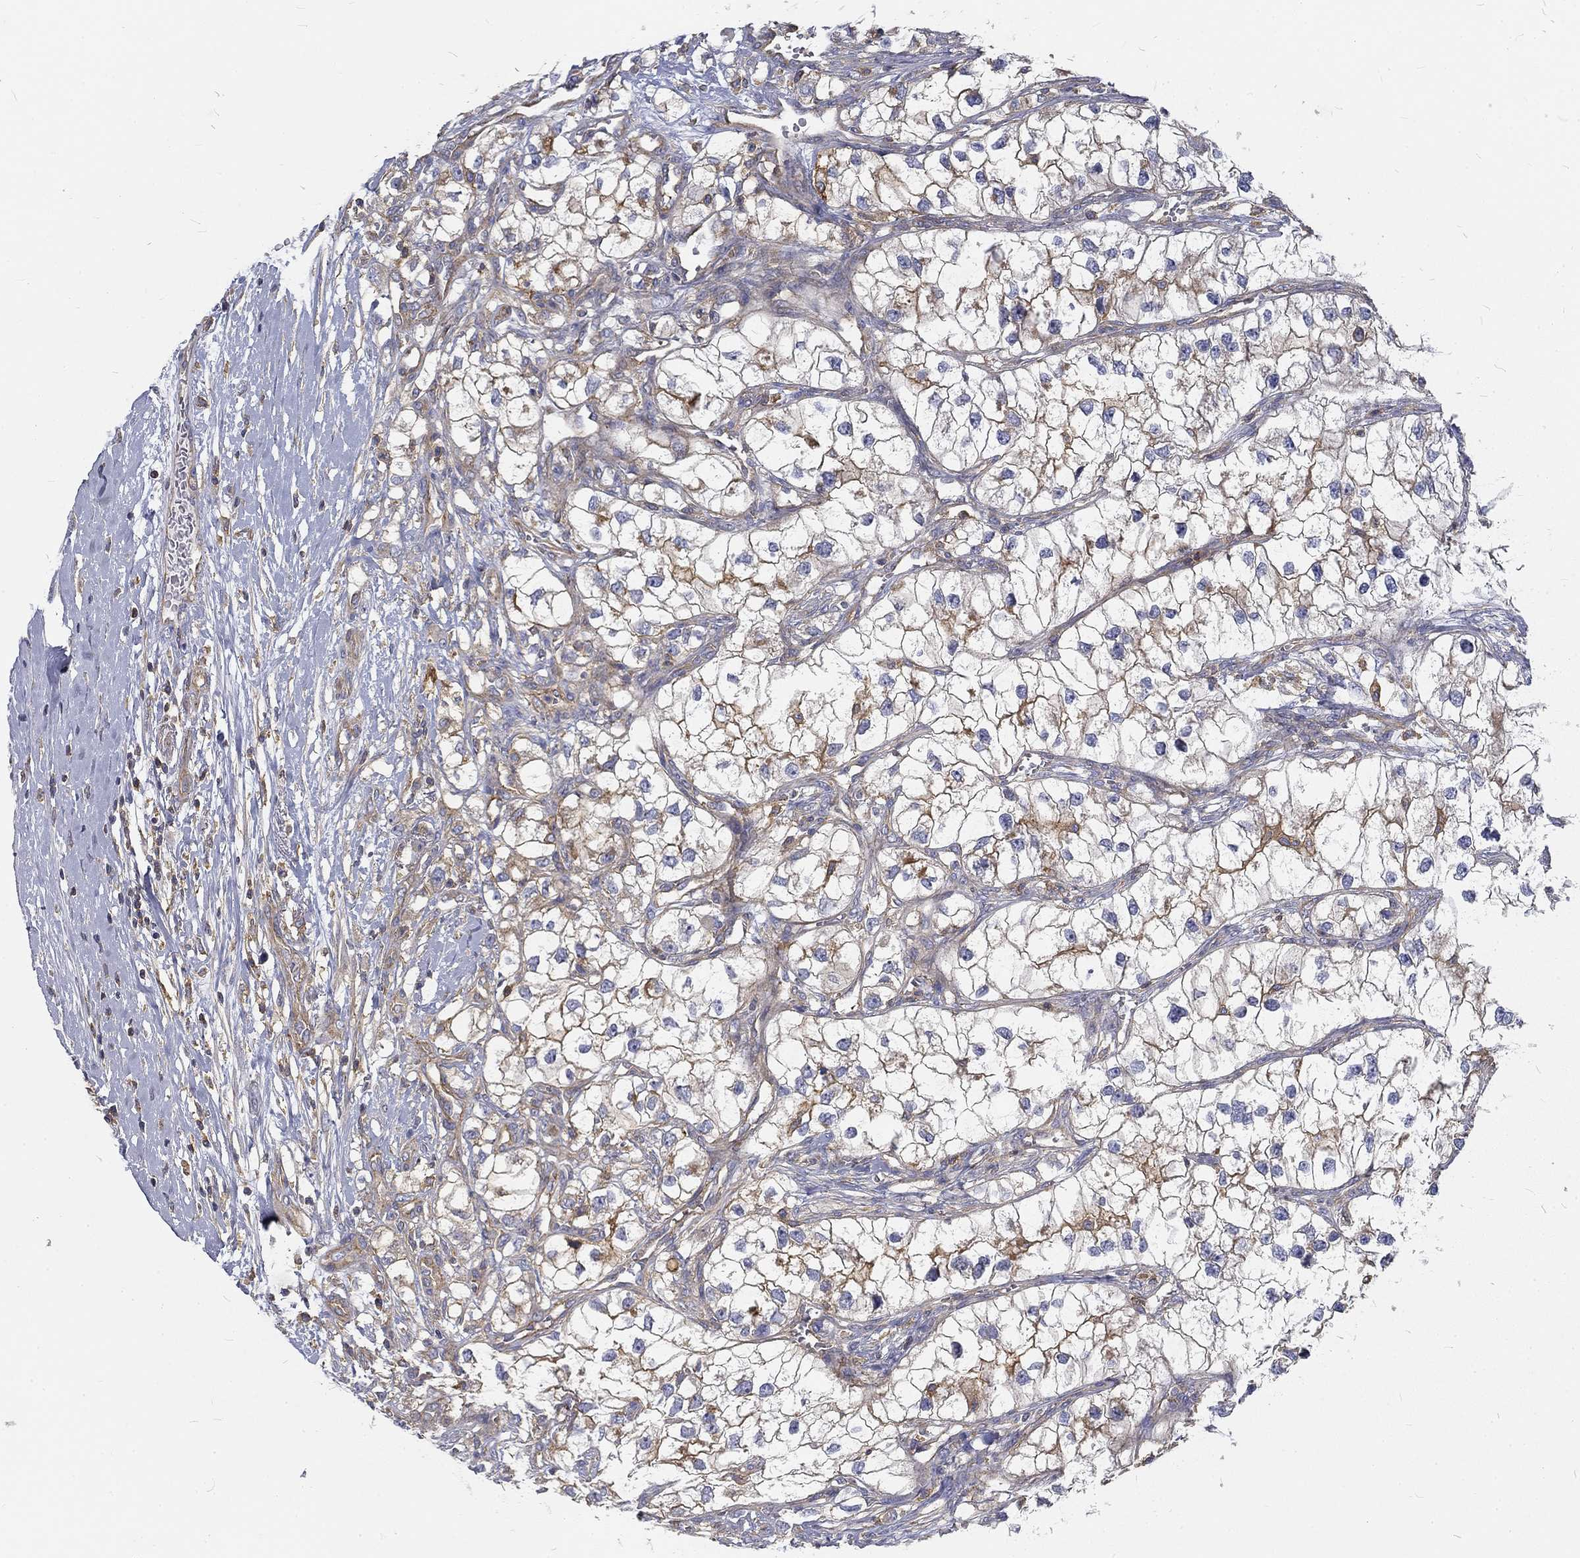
{"staining": {"intensity": "moderate", "quantity": "<25%", "location": "cytoplasmic/membranous"}, "tissue": "renal cancer", "cell_type": "Tumor cells", "image_type": "cancer", "snomed": [{"axis": "morphology", "description": "Adenocarcinoma, NOS"}, {"axis": "topography", "description": "Kidney"}], "caption": "Protein staining by immunohistochemistry exhibits moderate cytoplasmic/membranous staining in approximately <25% of tumor cells in renal cancer (adenocarcinoma).", "gene": "MTMR11", "patient": {"sex": "male", "age": 59}}